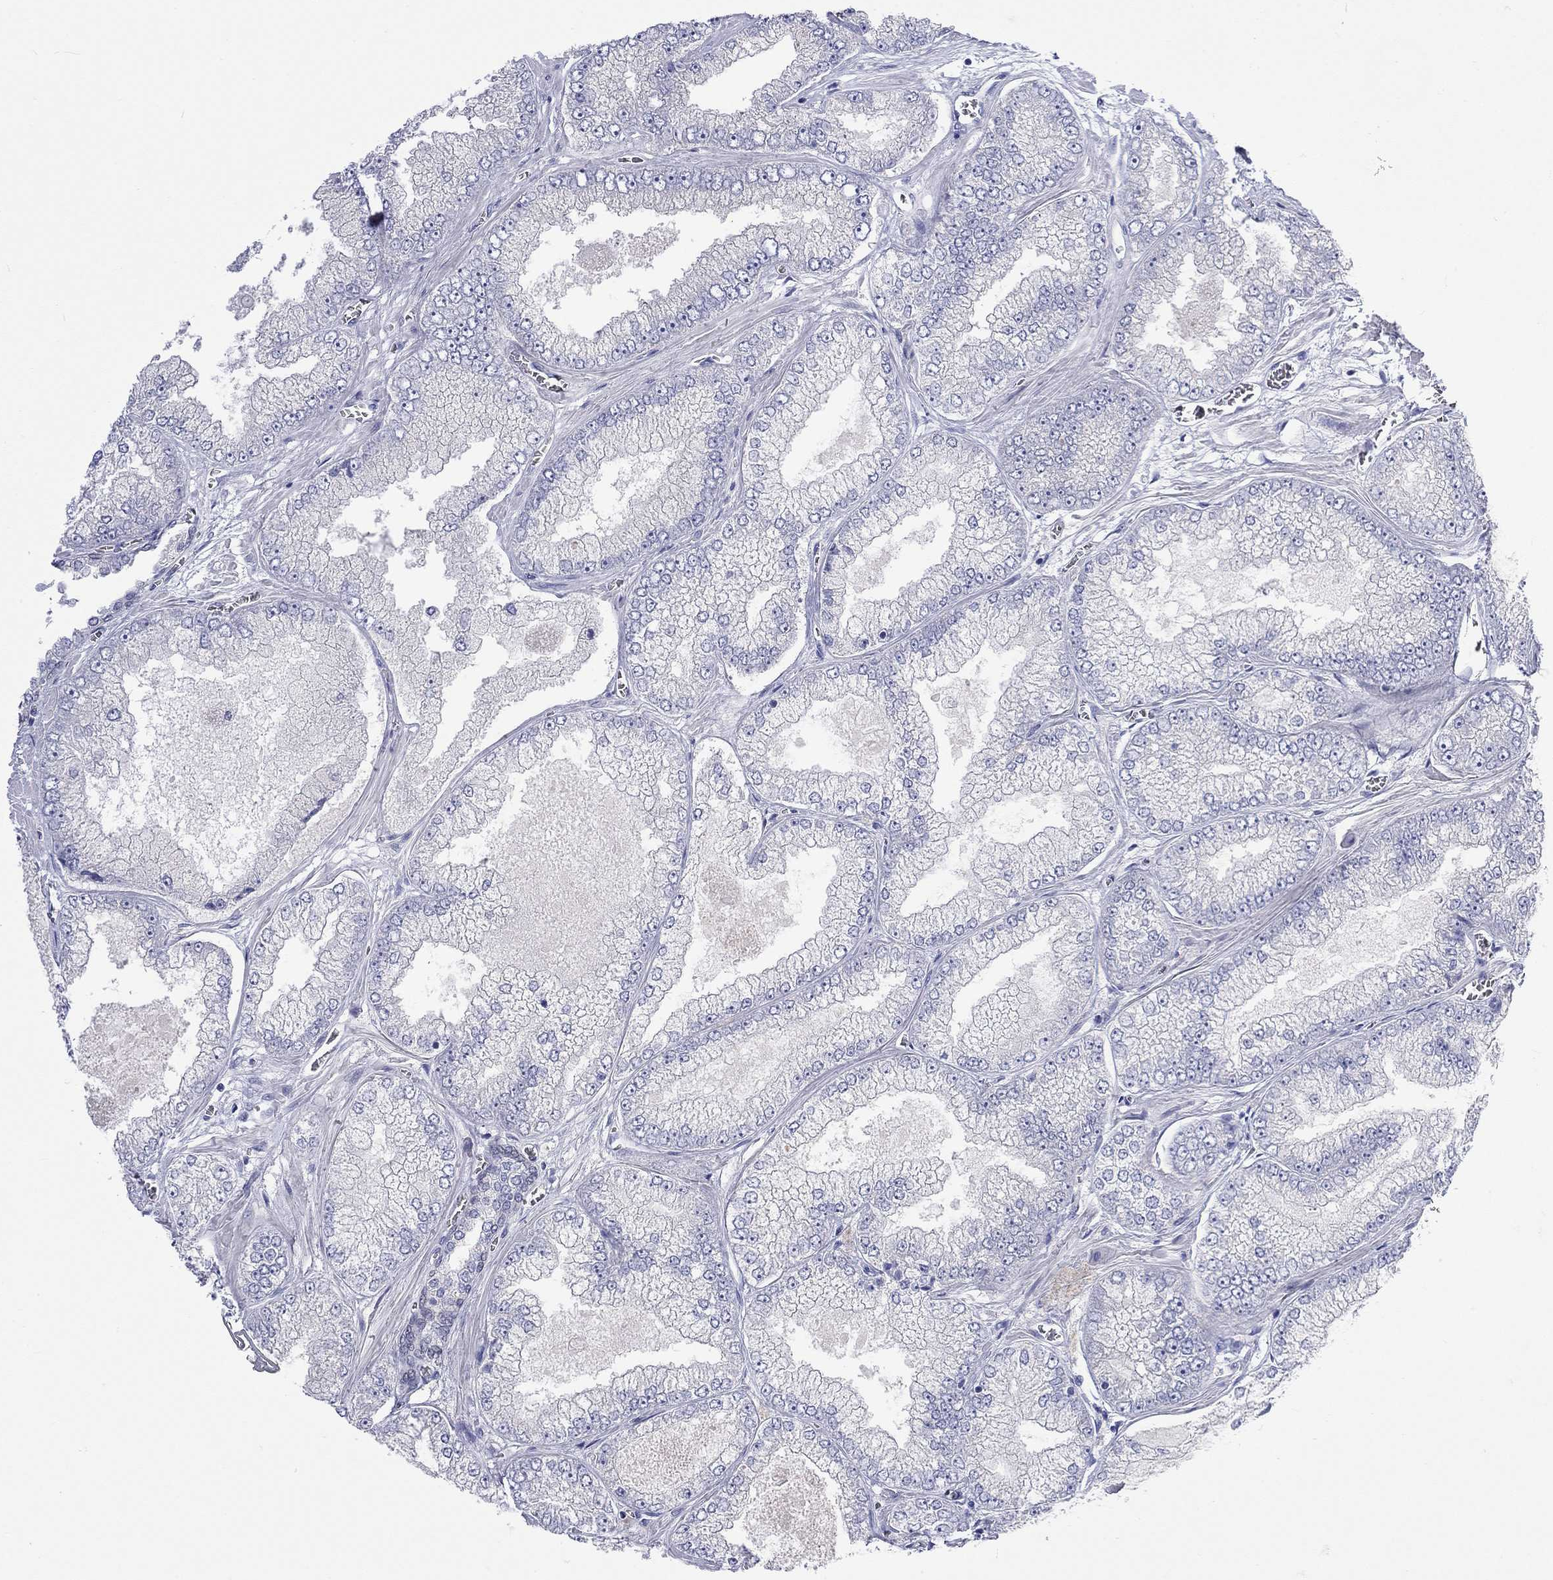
{"staining": {"intensity": "negative", "quantity": "none", "location": "none"}, "tissue": "prostate cancer", "cell_type": "Tumor cells", "image_type": "cancer", "snomed": [{"axis": "morphology", "description": "Adenocarcinoma, Low grade"}, {"axis": "topography", "description": "Prostate"}], "caption": "Tumor cells are negative for protein expression in human prostate cancer. (IHC, brightfield microscopy, high magnification).", "gene": "CERS1", "patient": {"sex": "male", "age": 57}}